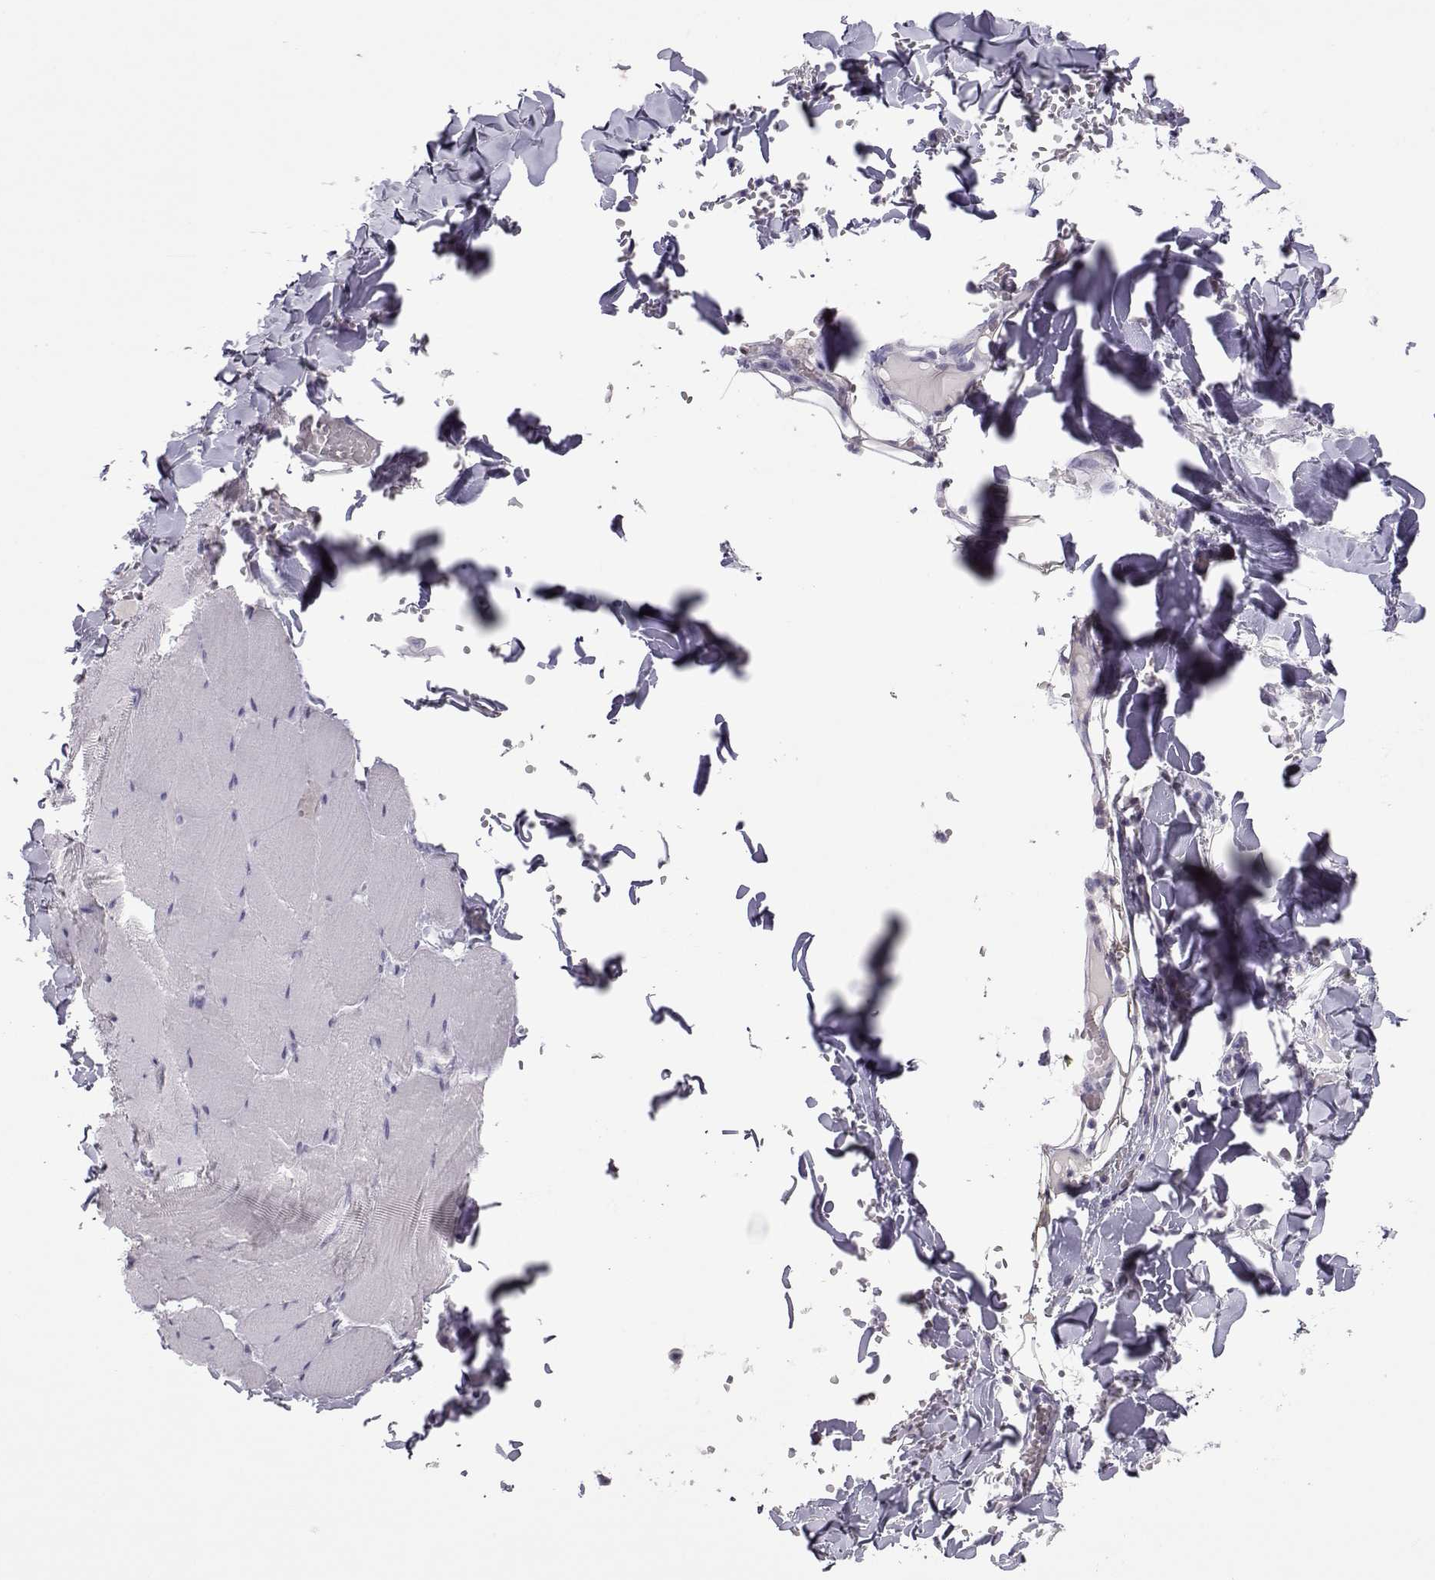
{"staining": {"intensity": "negative", "quantity": "none", "location": "none"}, "tissue": "skeletal muscle", "cell_type": "Myocytes", "image_type": "normal", "snomed": [{"axis": "morphology", "description": "Normal tissue, NOS"}, {"axis": "morphology", "description": "Malignant melanoma, Metastatic site"}, {"axis": "topography", "description": "Skeletal muscle"}], "caption": "Immunohistochemical staining of unremarkable skeletal muscle displays no significant expression in myocytes. (Stains: DAB (3,3'-diaminobenzidine) immunohistochemistry with hematoxylin counter stain, Microscopy: brightfield microscopy at high magnification).", "gene": "PMCH", "patient": {"sex": "male", "age": 50}}